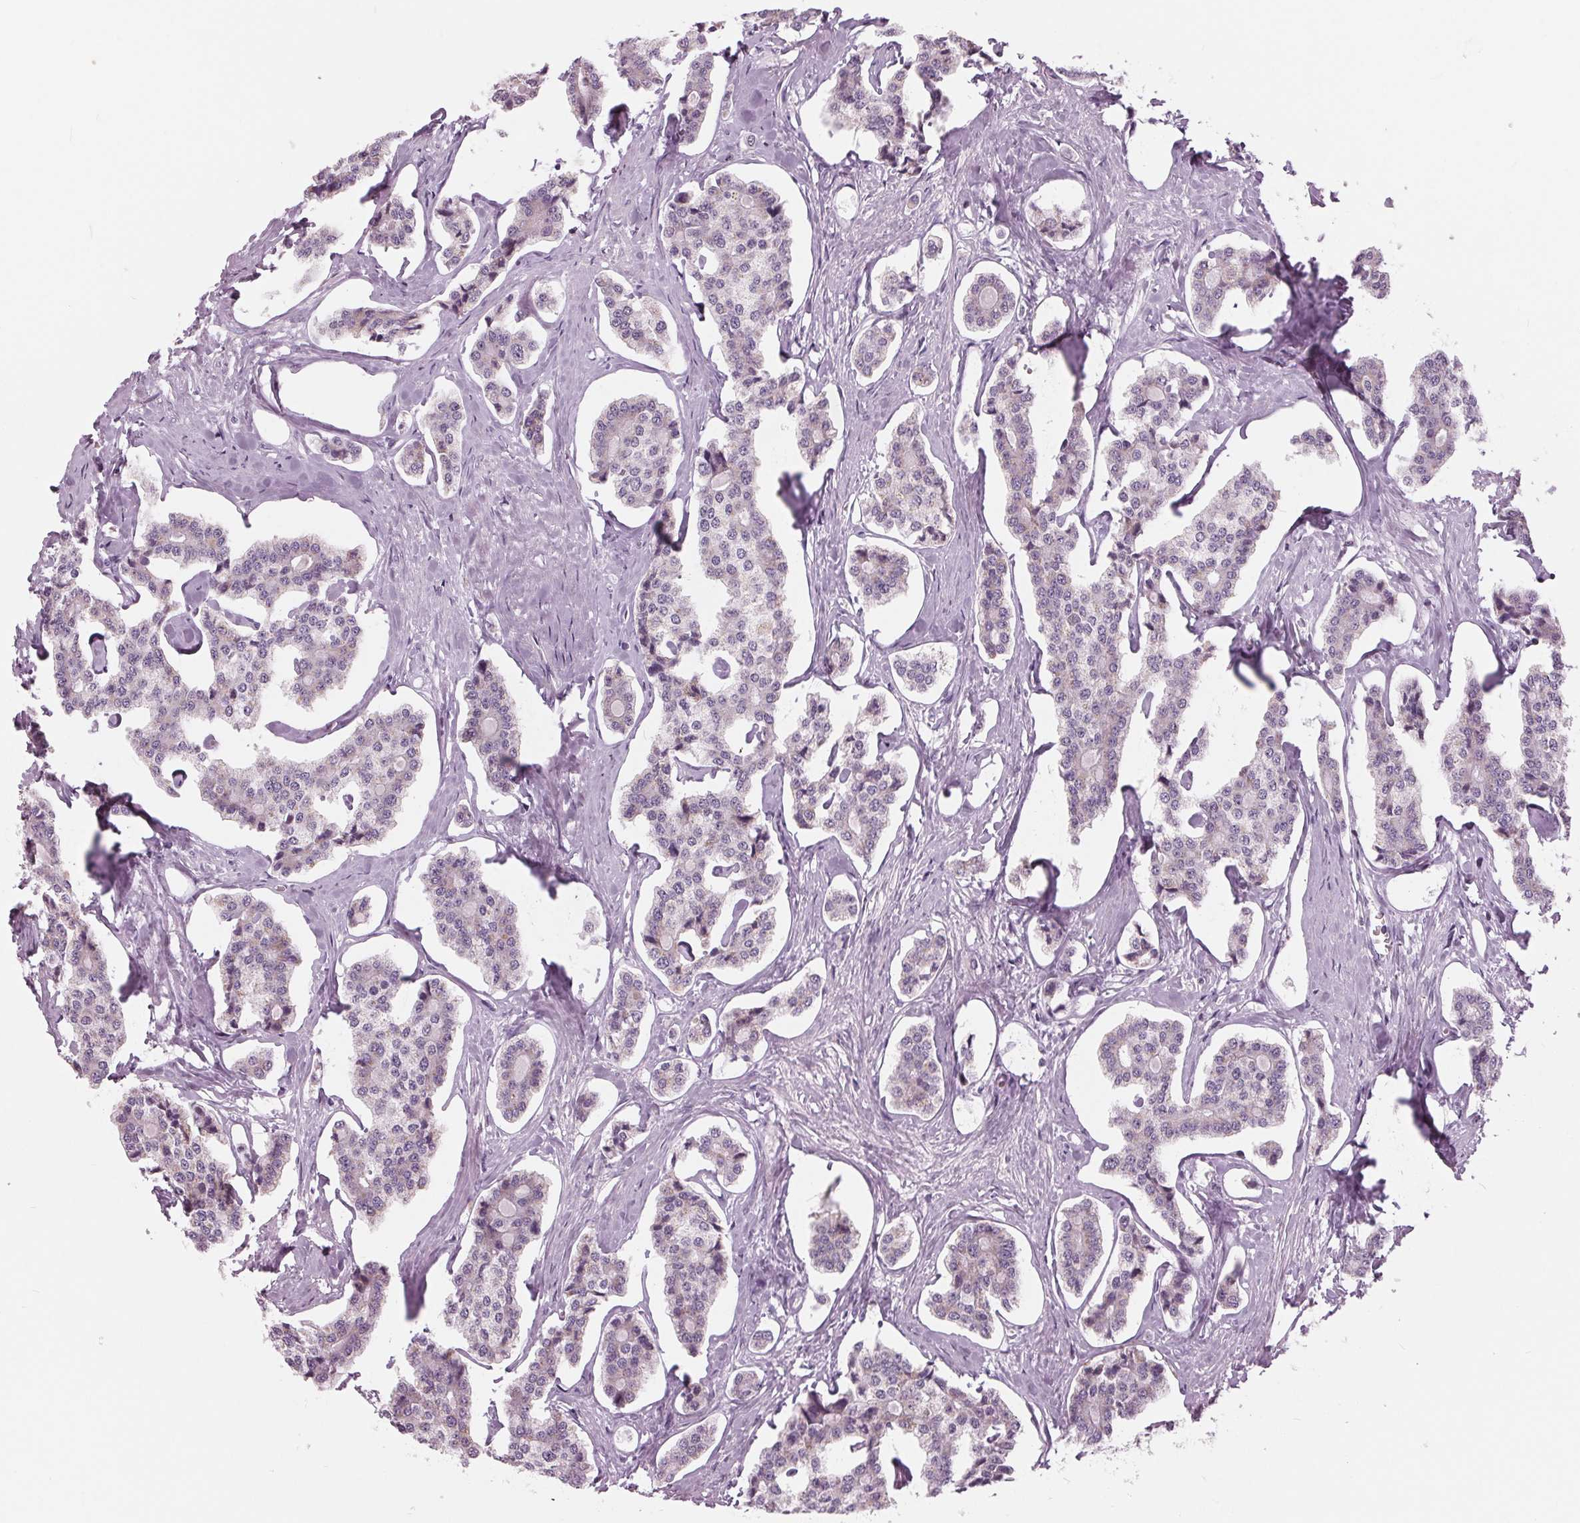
{"staining": {"intensity": "negative", "quantity": "none", "location": "none"}, "tissue": "carcinoid", "cell_type": "Tumor cells", "image_type": "cancer", "snomed": [{"axis": "morphology", "description": "Carcinoid, malignant, NOS"}, {"axis": "topography", "description": "Small intestine"}], "caption": "A micrograph of carcinoid stained for a protein demonstrates no brown staining in tumor cells.", "gene": "SAMD4A", "patient": {"sex": "female", "age": 65}}